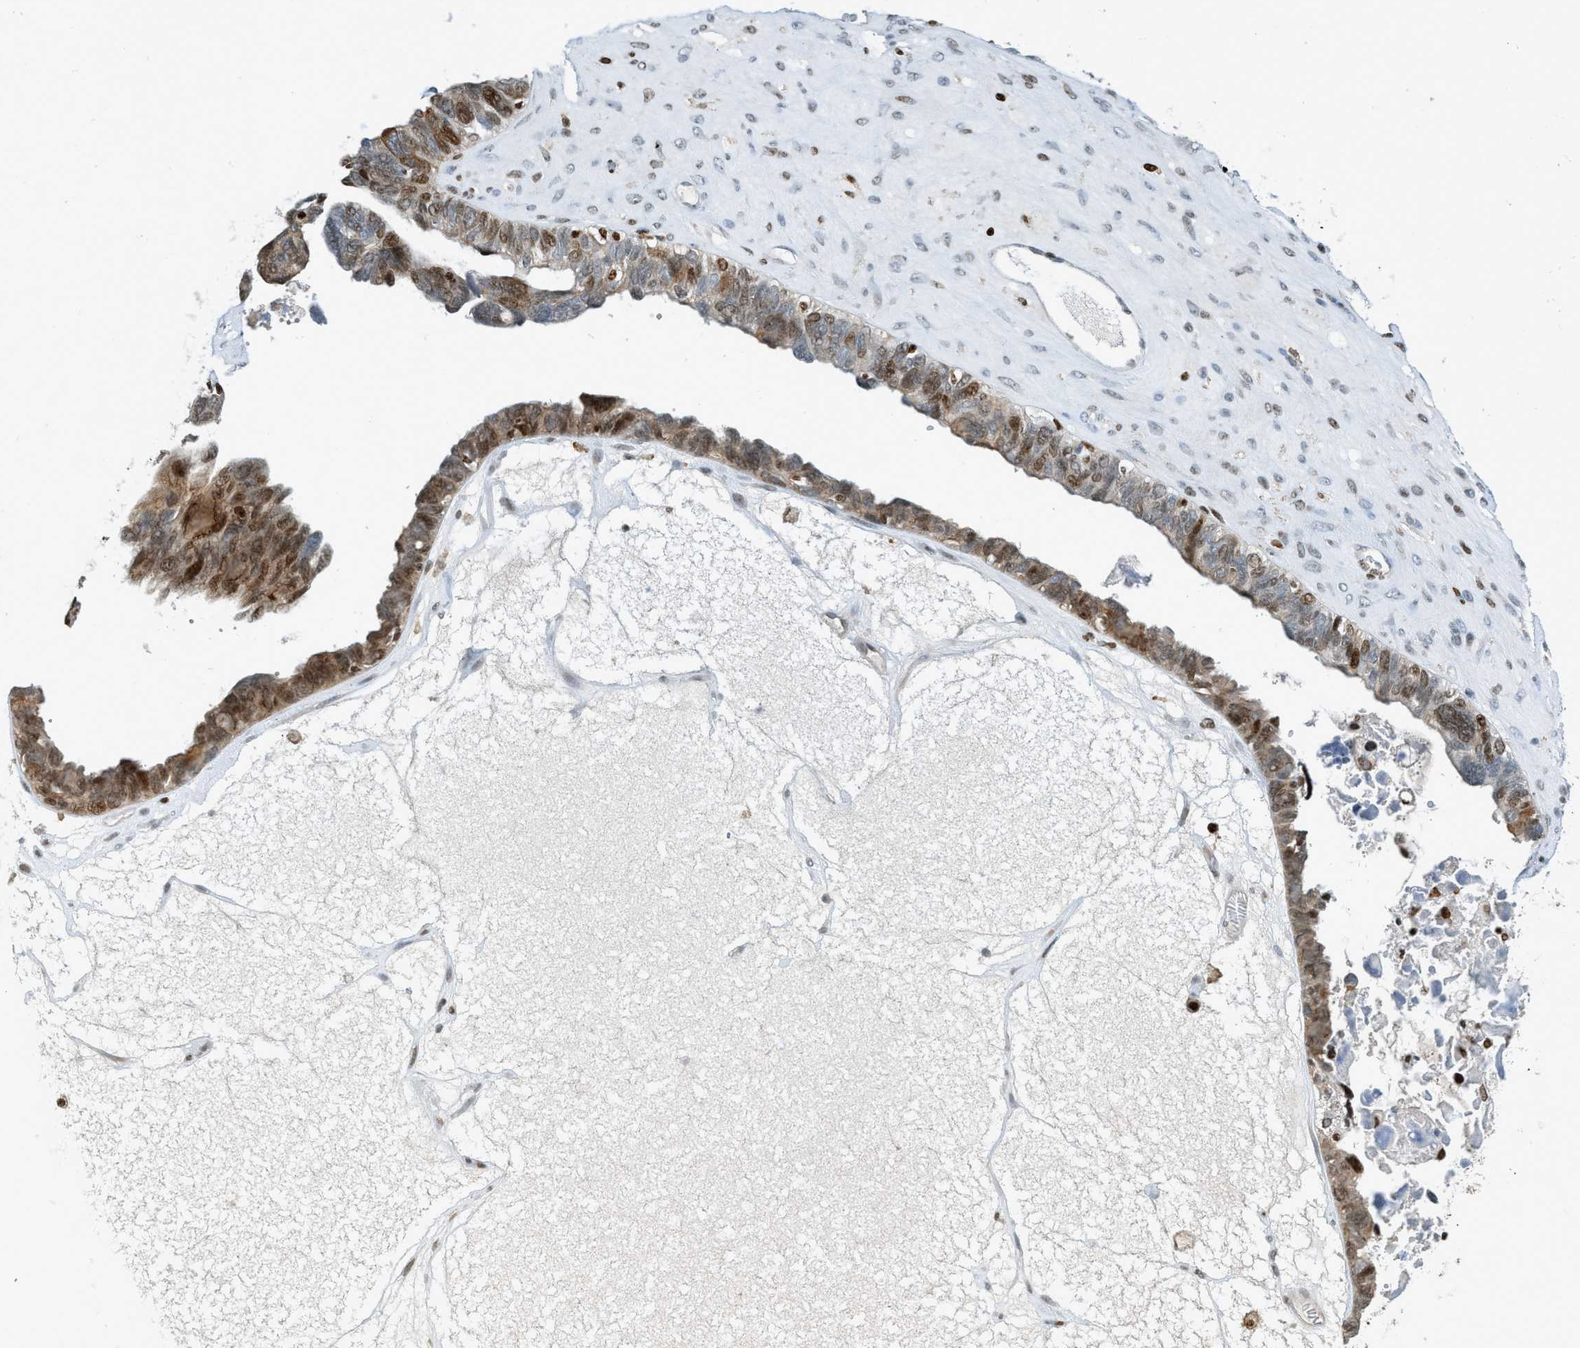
{"staining": {"intensity": "moderate", "quantity": "25%-75%", "location": "cytoplasmic/membranous,nuclear"}, "tissue": "ovarian cancer", "cell_type": "Tumor cells", "image_type": "cancer", "snomed": [{"axis": "morphology", "description": "Cystadenocarcinoma, serous, NOS"}, {"axis": "topography", "description": "Ovary"}], "caption": "Immunohistochemistry staining of serous cystadenocarcinoma (ovarian), which displays medium levels of moderate cytoplasmic/membranous and nuclear expression in about 25%-75% of tumor cells indicating moderate cytoplasmic/membranous and nuclear protein staining. The staining was performed using DAB (brown) for protein detection and nuclei were counterstained in hematoxylin (blue).", "gene": "SH3D19", "patient": {"sex": "female", "age": 79}}